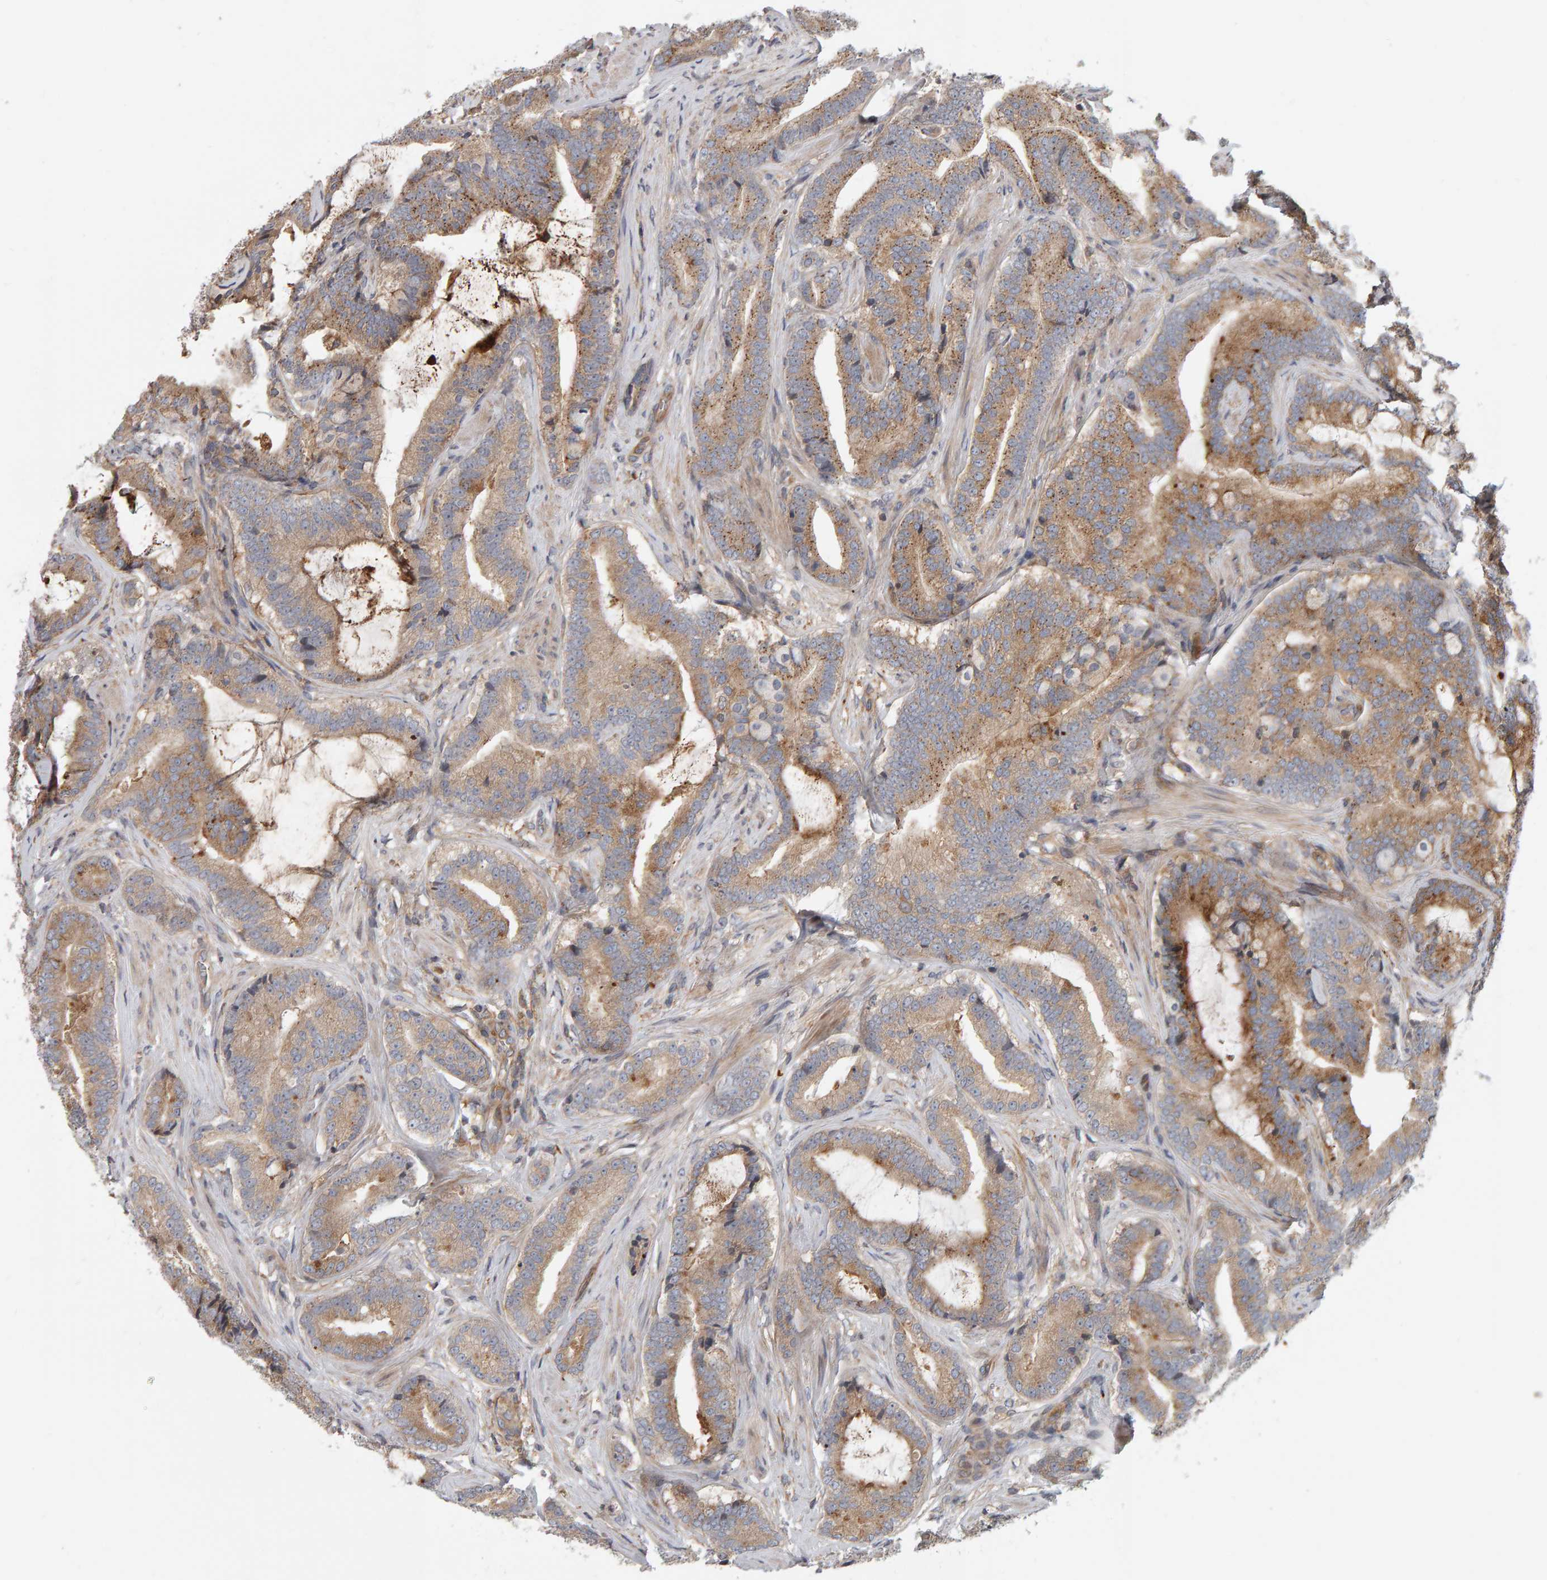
{"staining": {"intensity": "moderate", "quantity": ">75%", "location": "cytoplasmic/membranous"}, "tissue": "prostate cancer", "cell_type": "Tumor cells", "image_type": "cancer", "snomed": [{"axis": "morphology", "description": "Adenocarcinoma, High grade"}, {"axis": "topography", "description": "Prostate"}], "caption": "The immunohistochemical stain highlights moderate cytoplasmic/membranous expression in tumor cells of prostate cancer tissue. (IHC, brightfield microscopy, high magnification).", "gene": "C9orf72", "patient": {"sex": "male", "age": 55}}